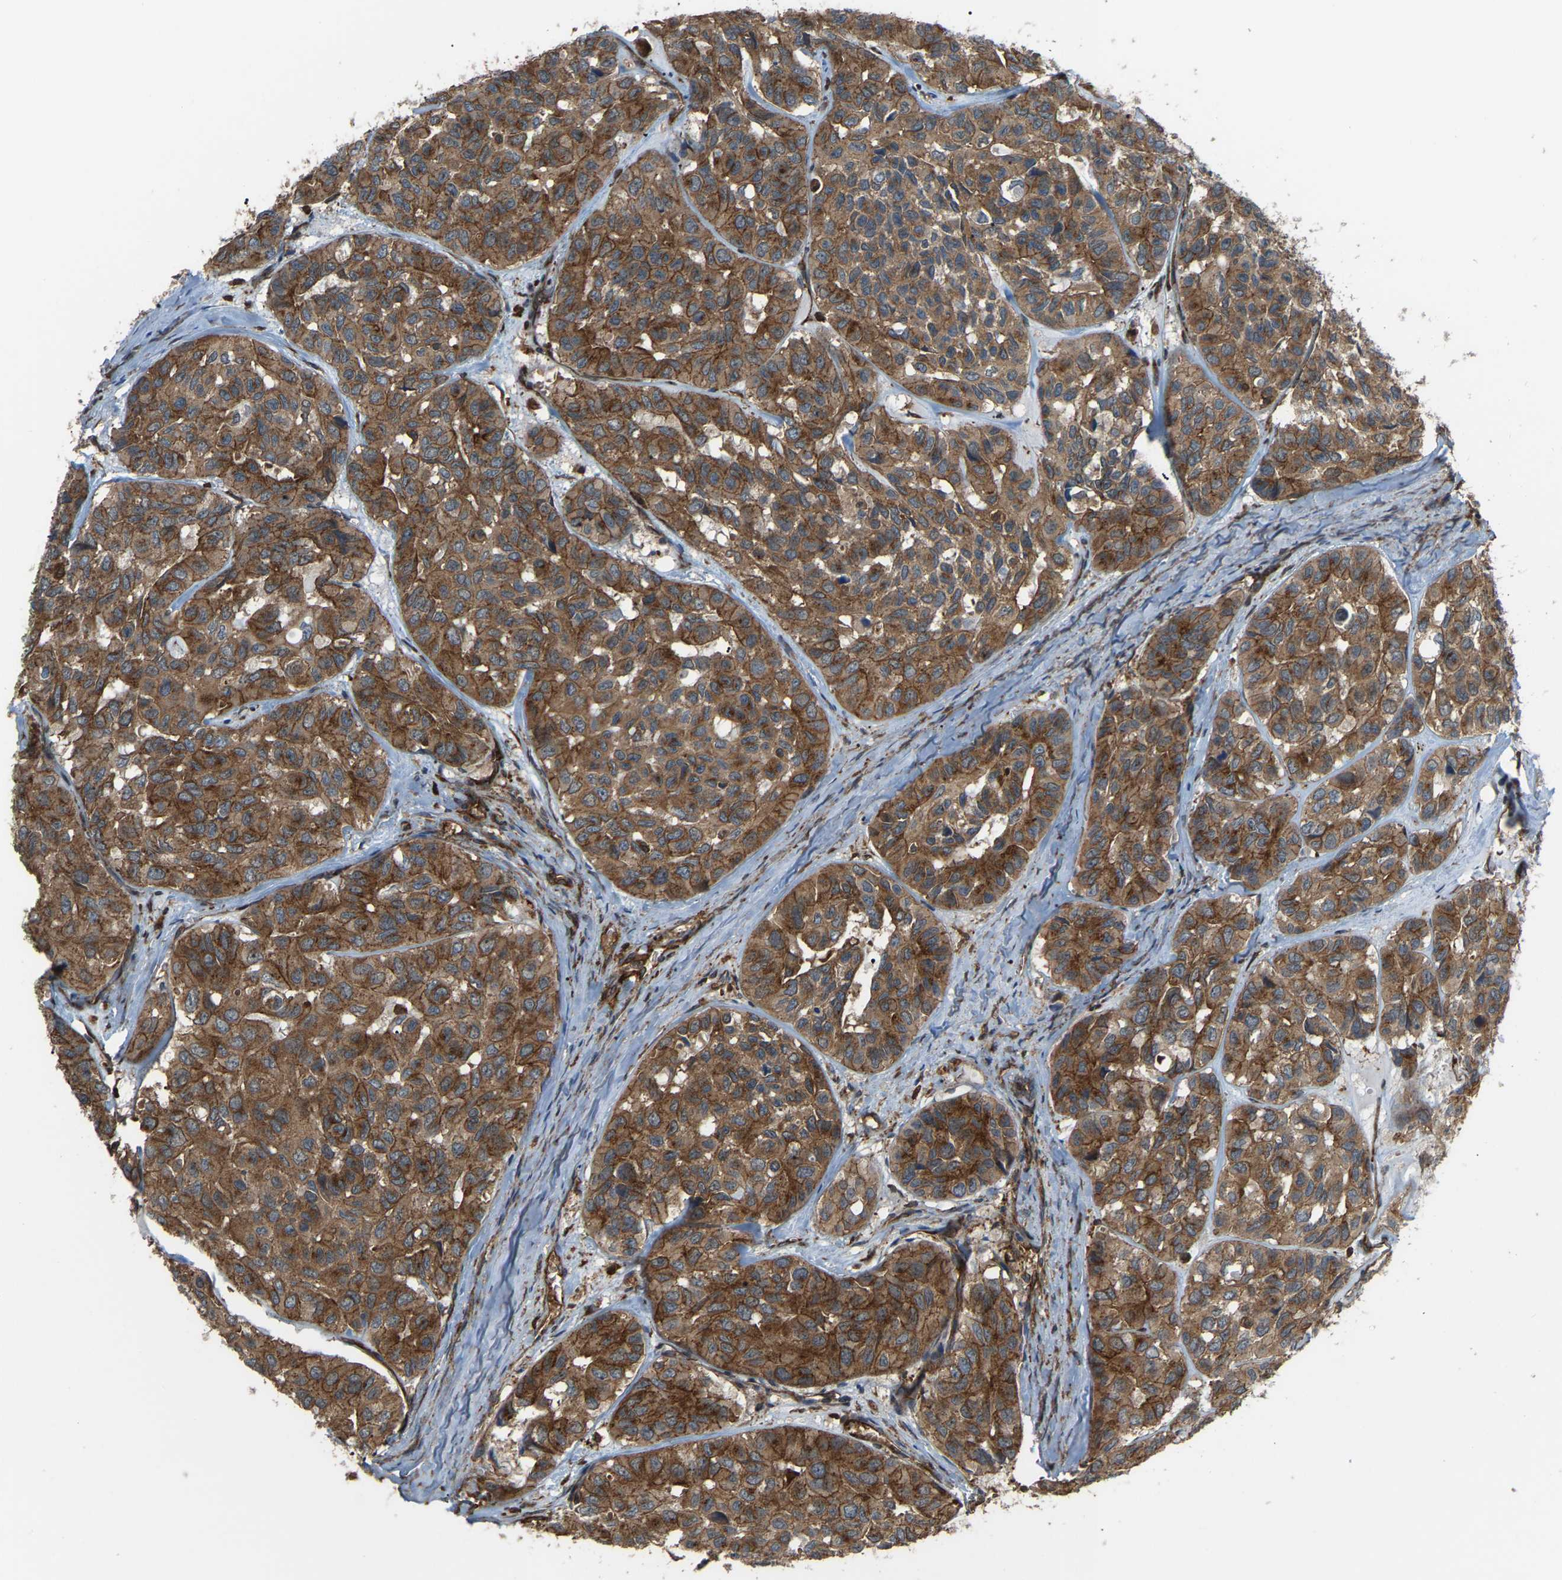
{"staining": {"intensity": "strong", "quantity": ">75%", "location": "cytoplasmic/membranous"}, "tissue": "head and neck cancer", "cell_type": "Tumor cells", "image_type": "cancer", "snomed": [{"axis": "morphology", "description": "Adenocarcinoma, NOS"}, {"axis": "topography", "description": "Salivary gland, NOS"}, {"axis": "topography", "description": "Head-Neck"}], "caption": "This micrograph exhibits immunohistochemistry (IHC) staining of head and neck cancer (adenocarcinoma), with high strong cytoplasmic/membranous positivity in approximately >75% of tumor cells.", "gene": "PICALM", "patient": {"sex": "female", "age": 76}}